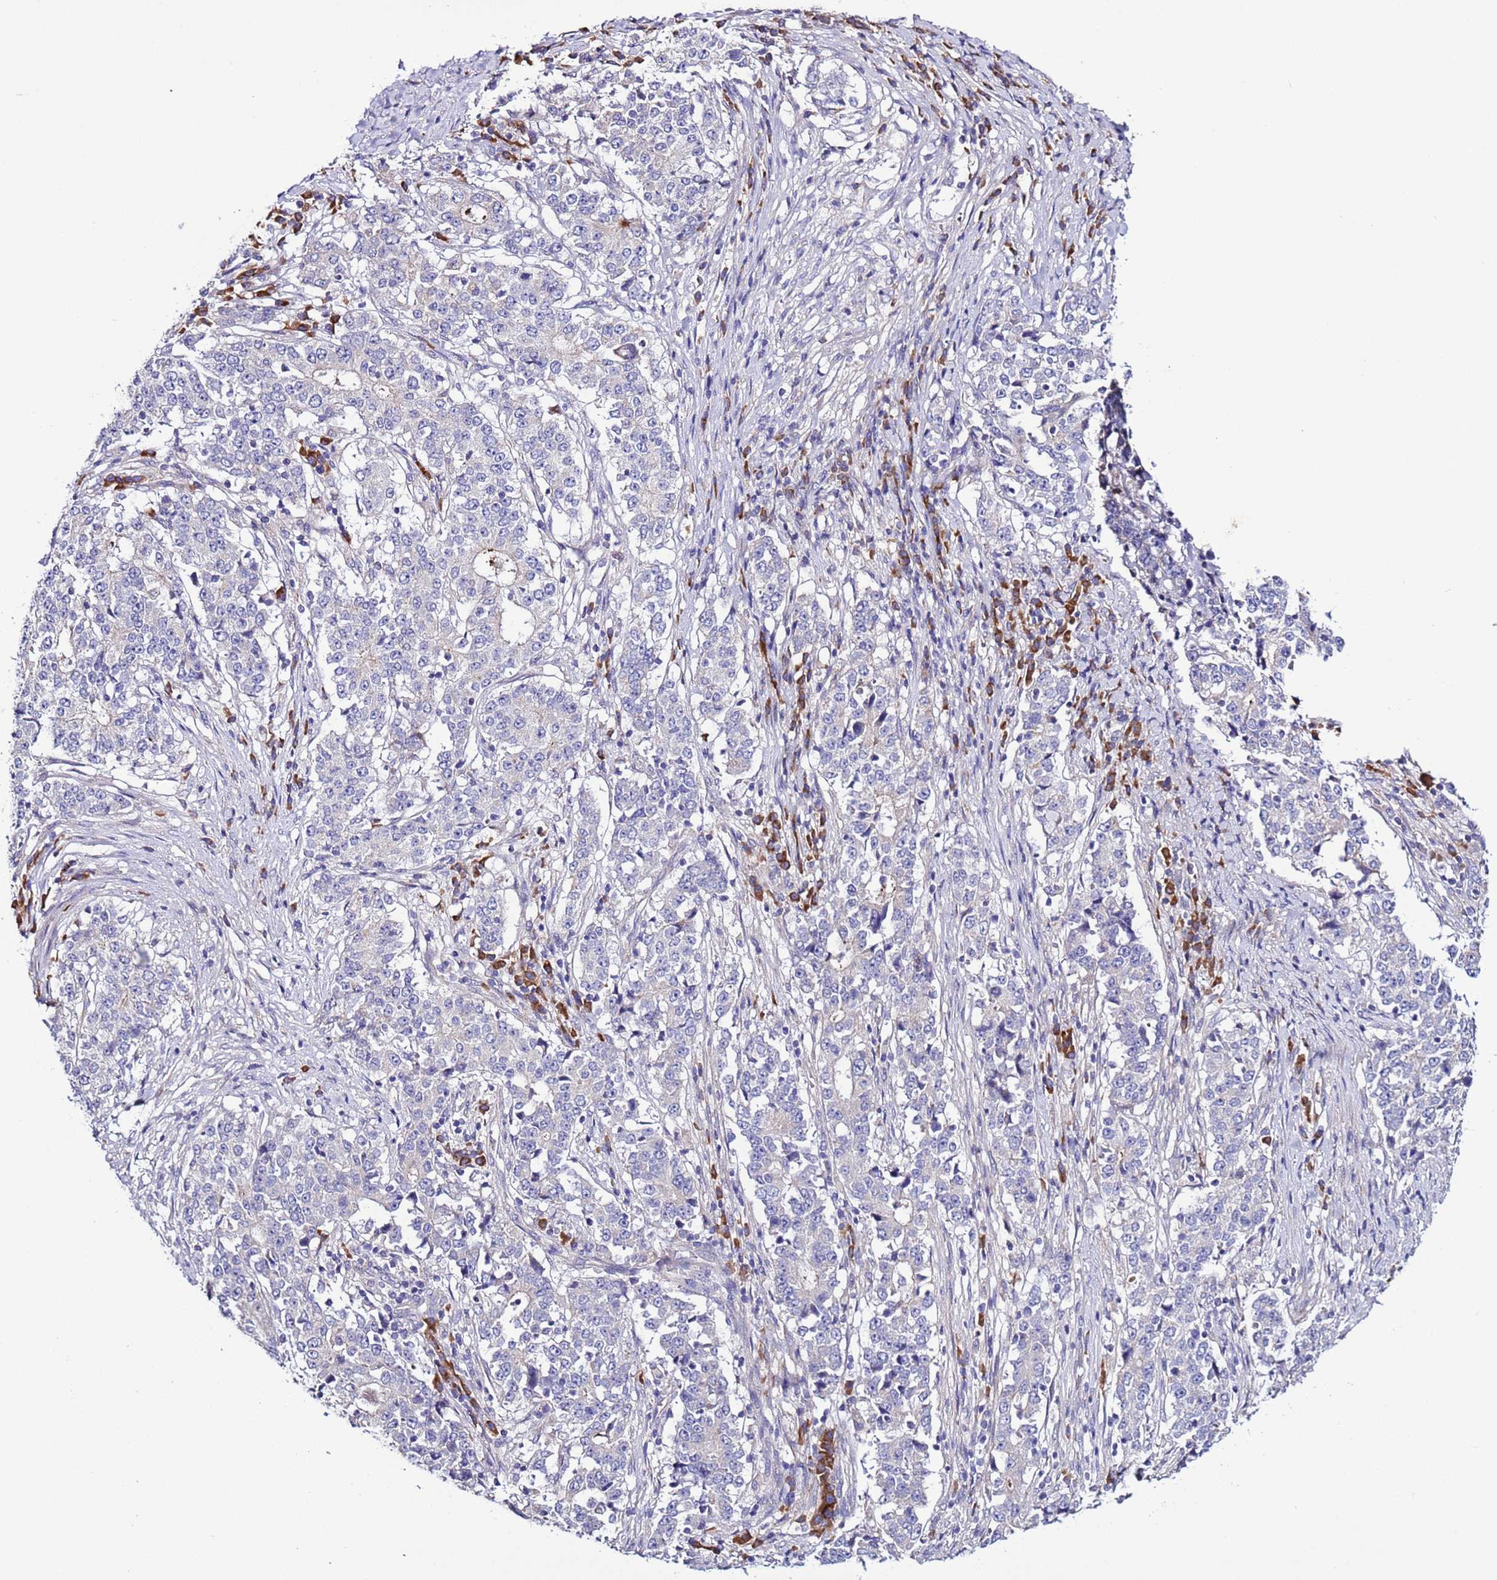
{"staining": {"intensity": "negative", "quantity": "none", "location": "none"}, "tissue": "stomach cancer", "cell_type": "Tumor cells", "image_type": "cancer", "snomed": [{"axis": "morphology", "description": "Adenocarcinoma, NOS"}, {"axis": "topography", "description": "Stomach"}], "caption": "High power microscopy histopathology image of an immunohistochemistry image of stomach adenocarcinoma, revealing no significant staining in tumor cells.", "gene": "SPCS1", "patient": {"sex": "male", "age": 59}}